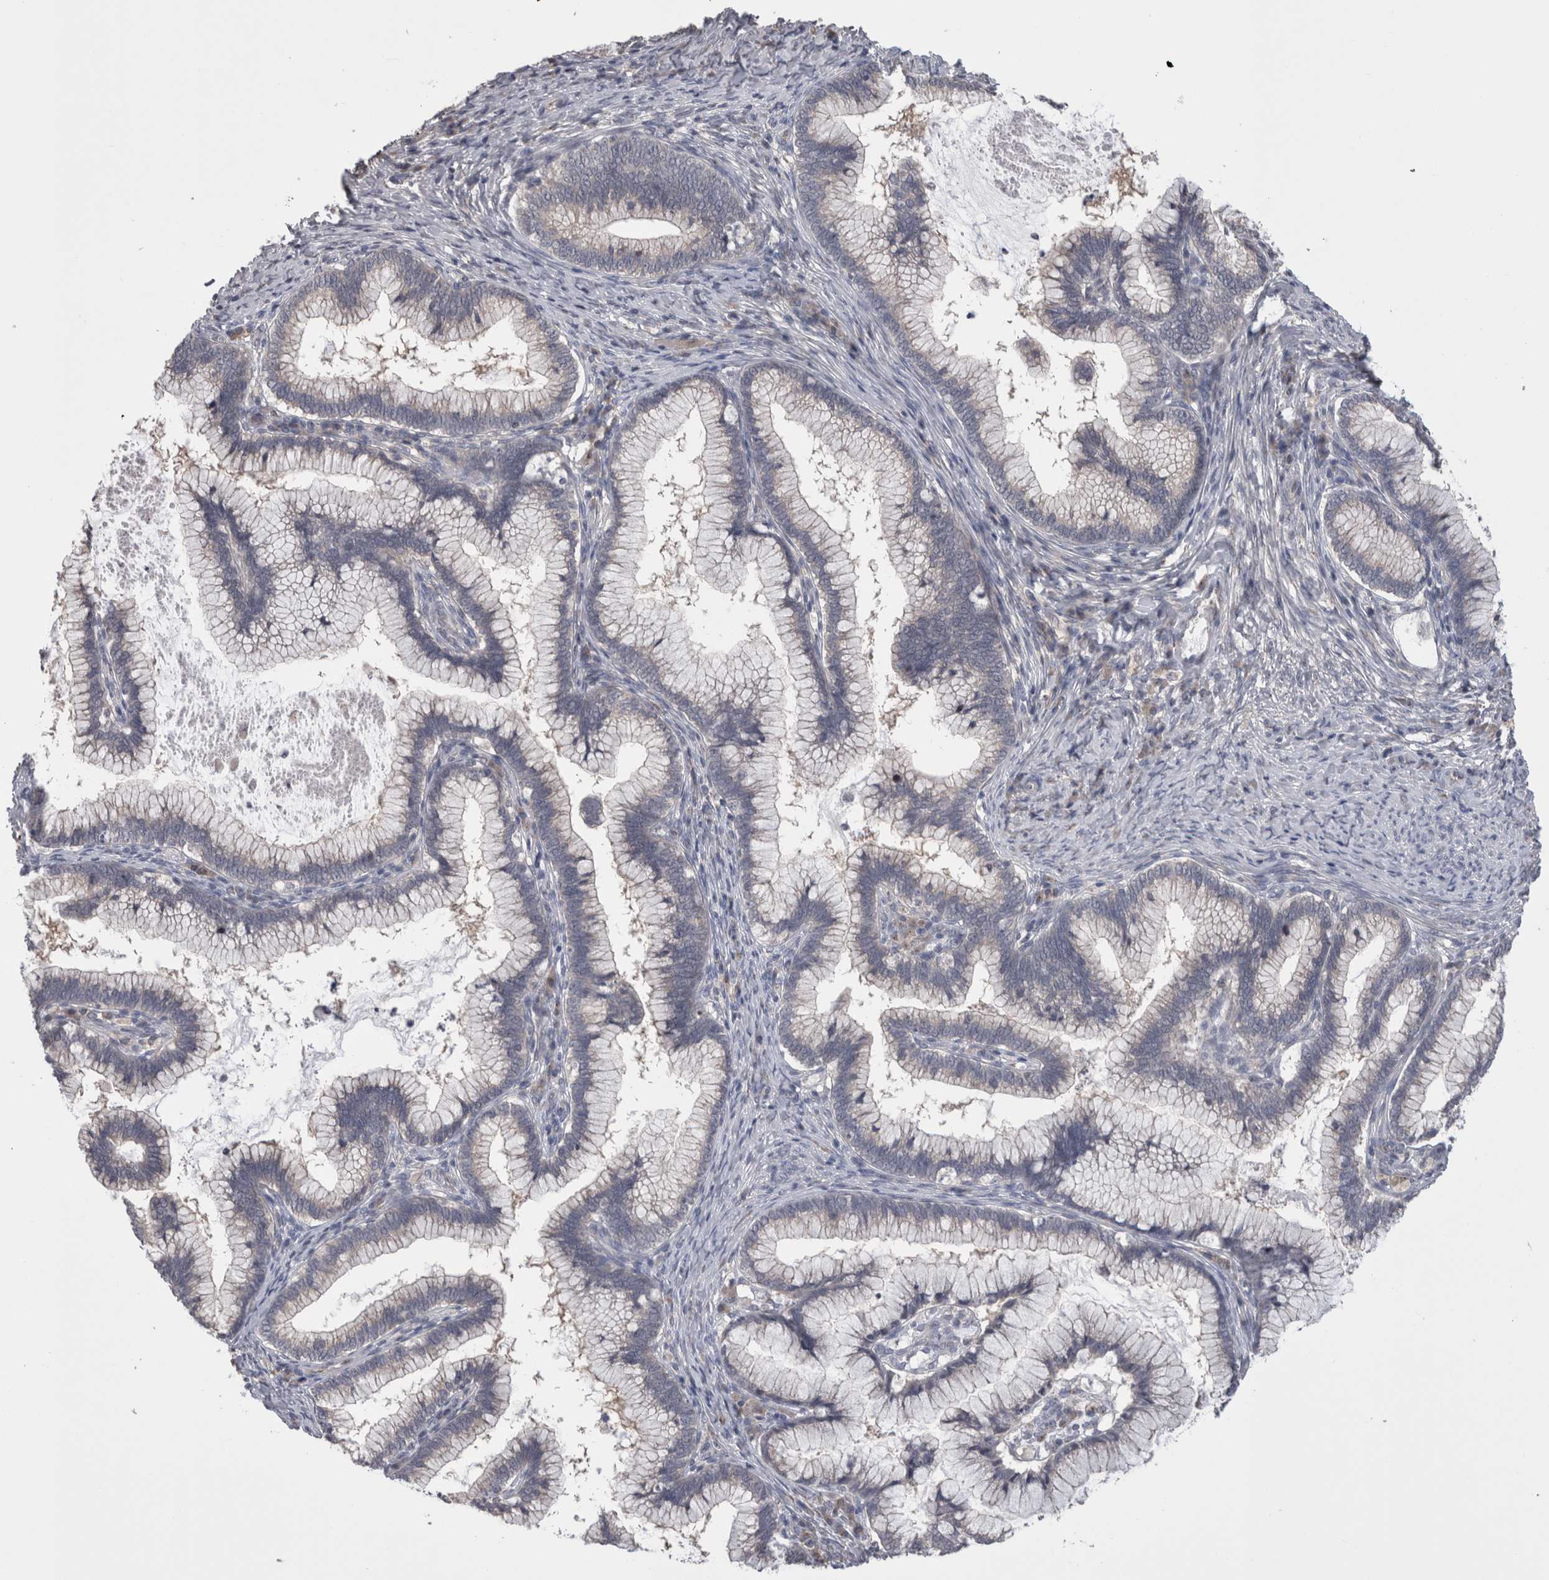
{"staining": {"intensity": "negative", "quantity": "none", "location": "none"}, "tissue": "cervical cancer", "cell_type": "Tumor cells", "image_type": "cancer", "snomed": [{"axis": "morphology", "description": "Adenocarcinoma, NOS"}, {"axis": "topography", "description": "Cervix"}], "caption": "Adenocarcinoma (cervical) was stained to show a protein in brown. There is no significant staining in tumor cells.", "gene": "DCTN6", "patient": {"sex": "female", "age": 36}}